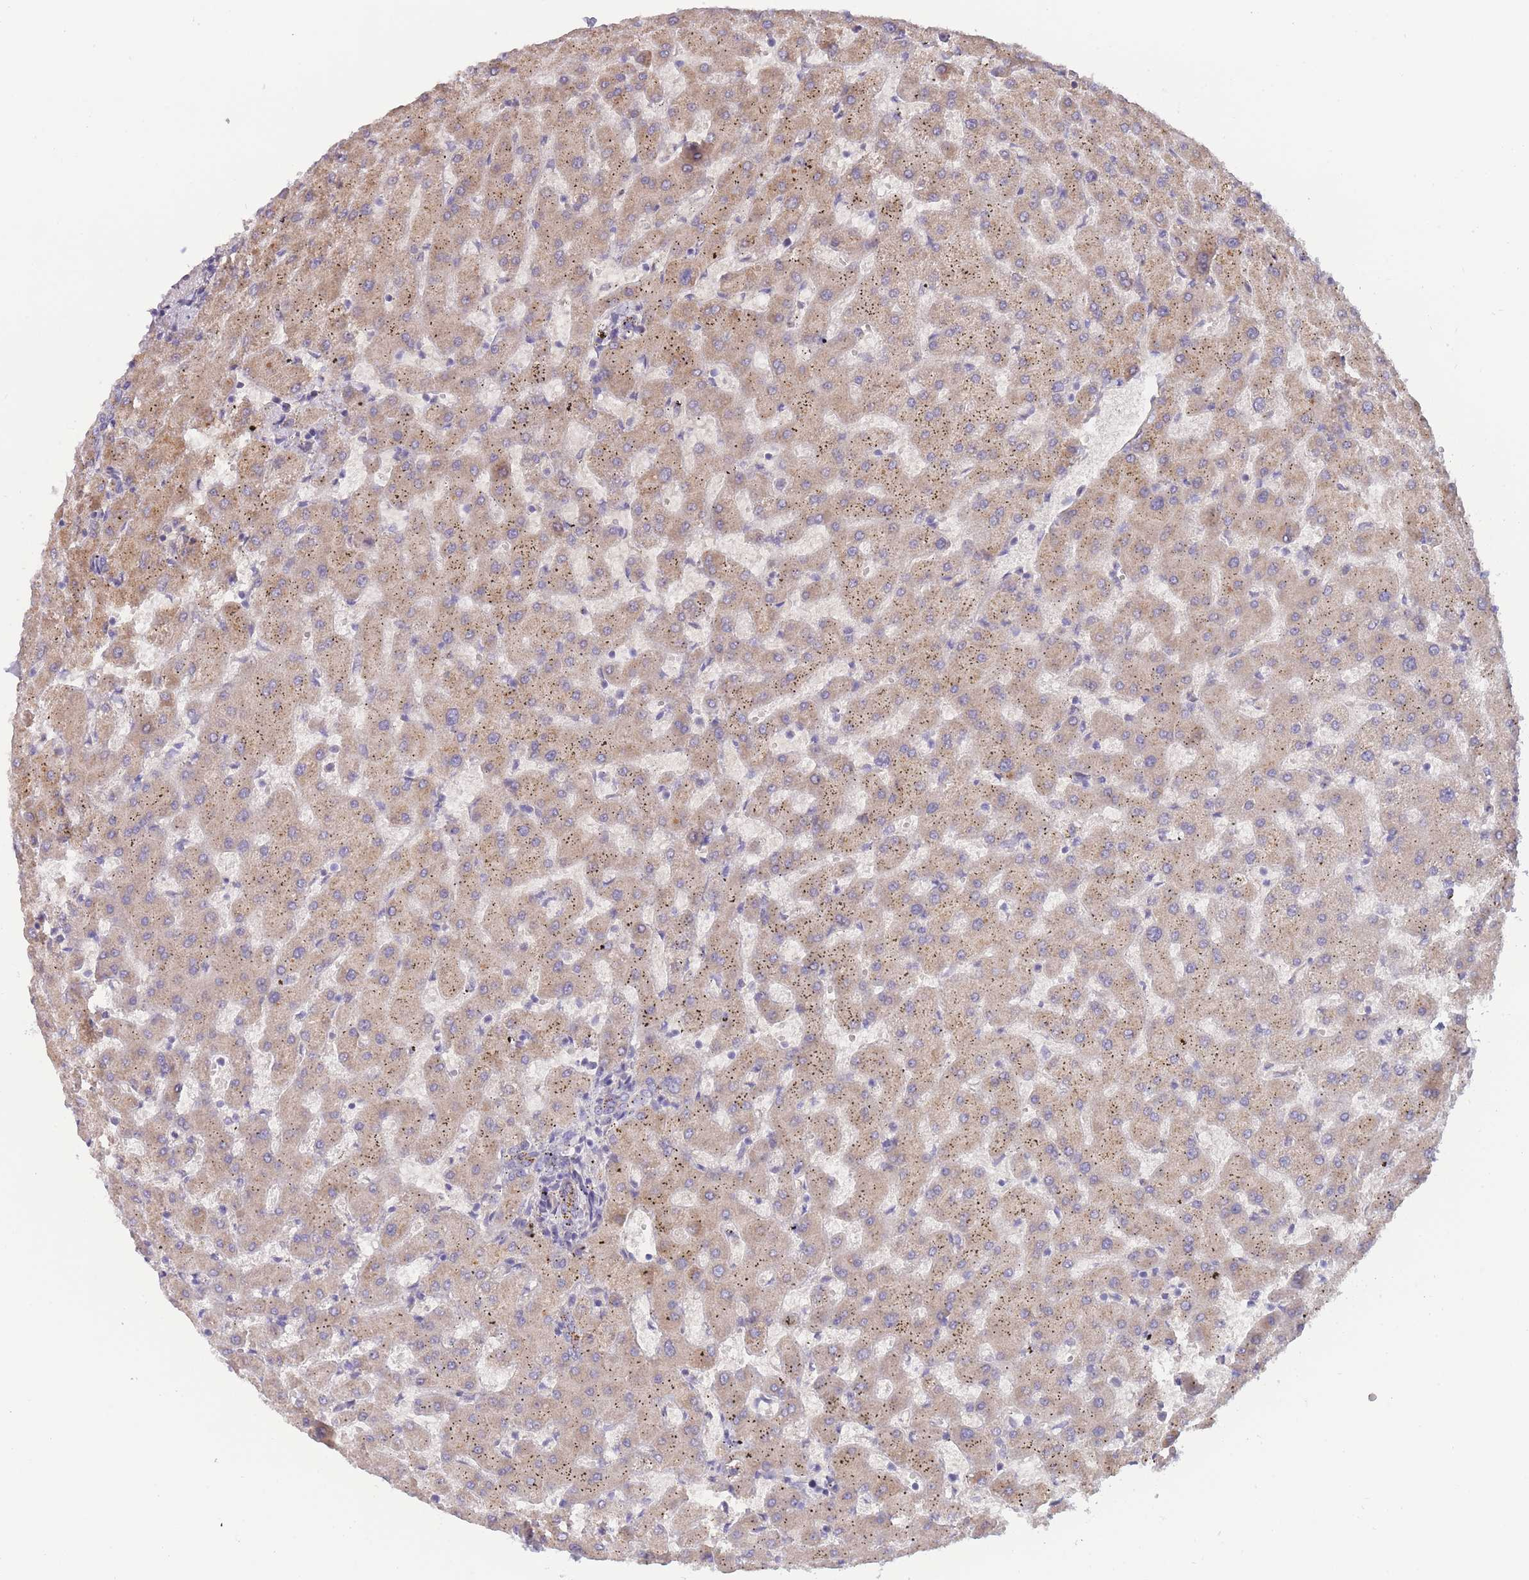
{"staining": {"intensity": "negative", "quantity": "none", "location": "none"}, "tissue": "liver", "cell_type": "Cholangiocytes", "image_type": "normal", "snomed": [{"axis": "morphology", "description": "Normal tissue, NOS"}, {"axis": "topography", "description": "Liver"}], "caption": "This is an immunohistochemistry histopathology image of unremarkable human liver. There is no expression in cholangiocytes.", "gene": "NDUFAF5", "patient": {"sex": "female", "age": 63}}